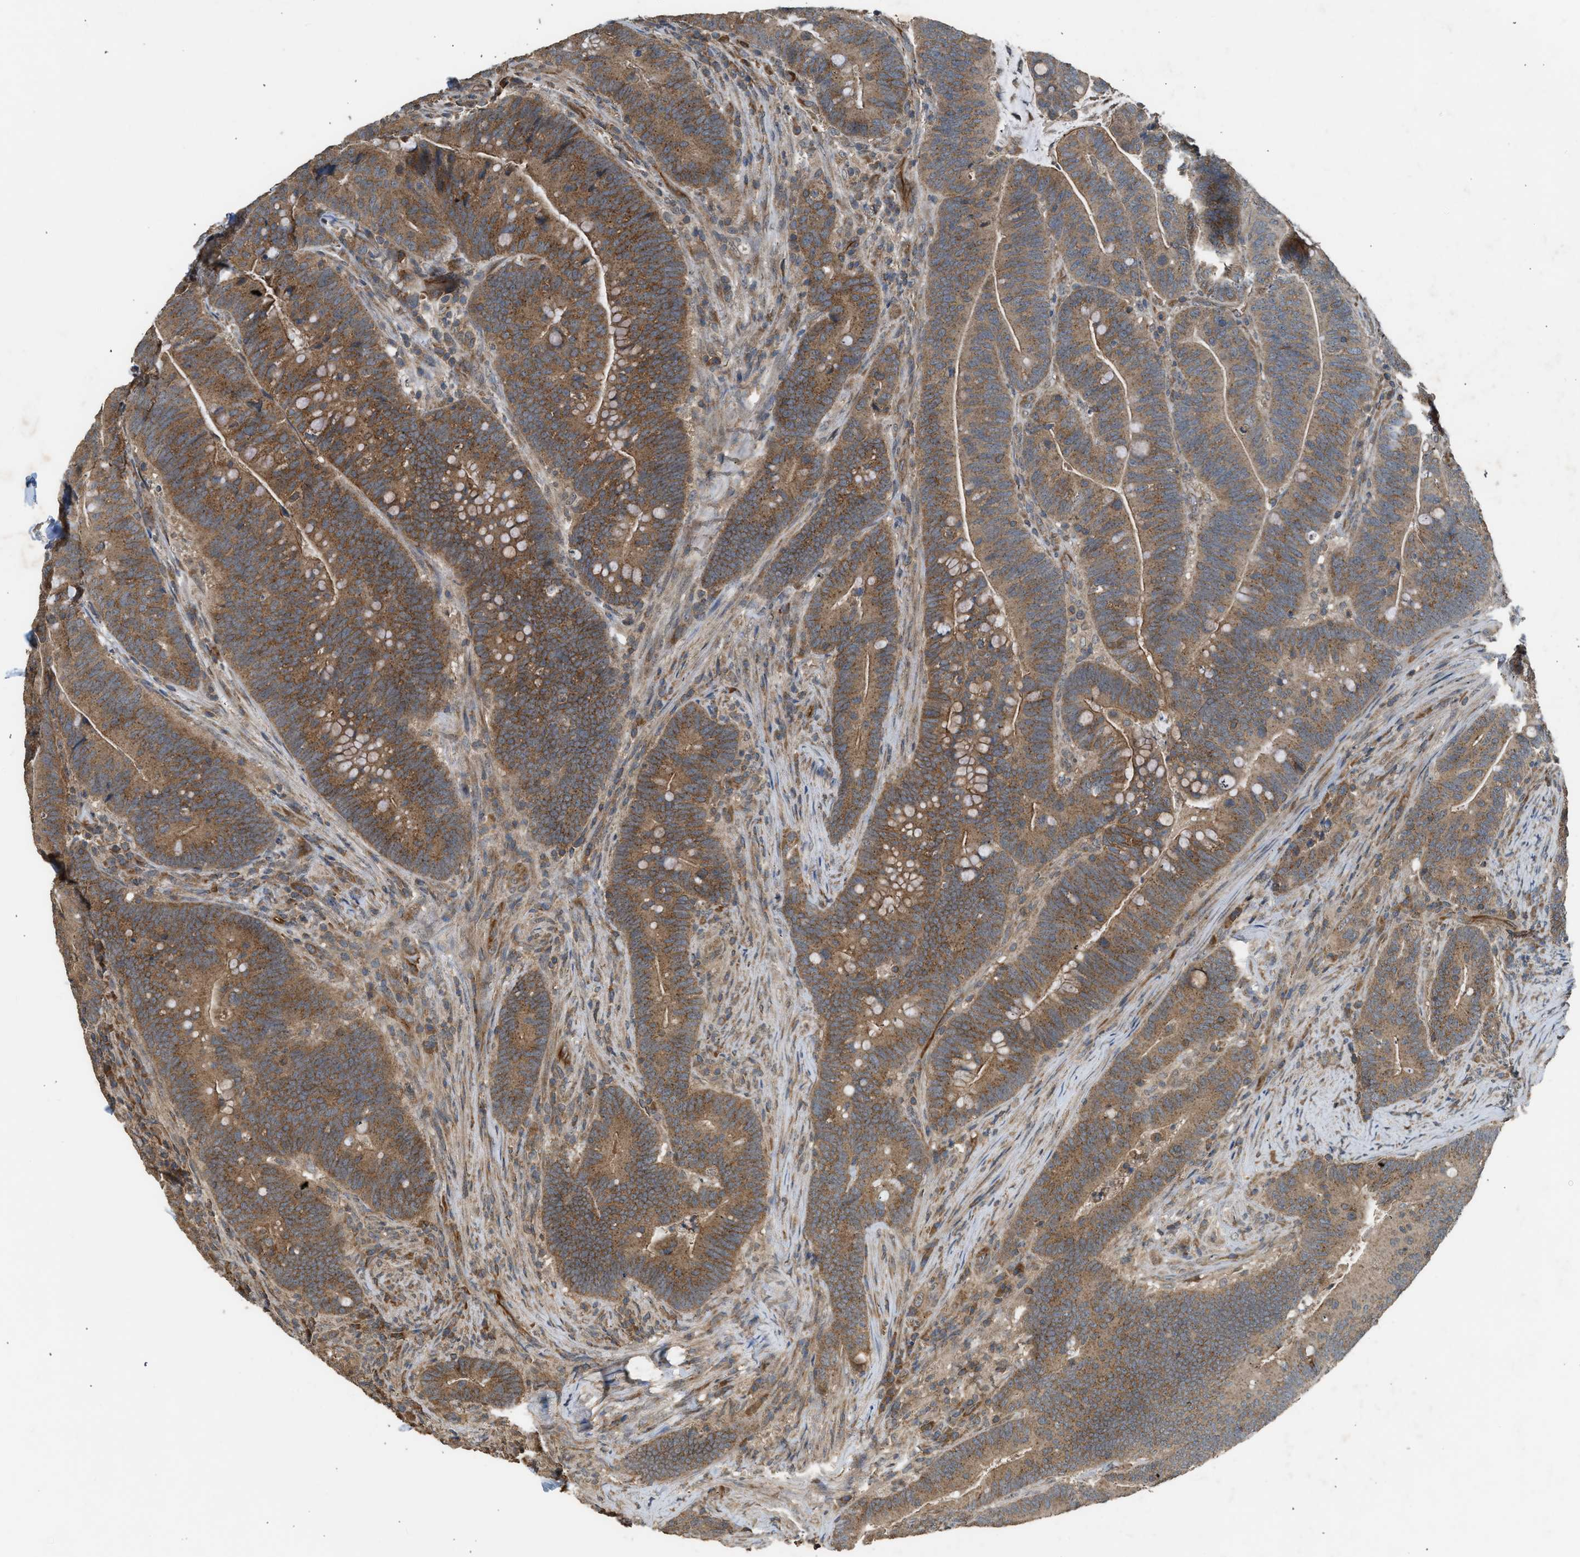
{"staining": {"intensity": "moderate", "quantity": ">75%", "location": "cytoplasmic/membranous"}, "tissue": "colorectal cancer", "cell_type": "Tumor cells", "image_type": "cancer", "snomed": [{"axis": "morphology", "description": "Normal tissue, NOS"}, {"axis": "morphology", "description": "Adenocarcinoma, NOS"}, {"axis": "topography", "description": "Colon"}], "caption": "The image reveals a brown stain indicating the presence of a protein in the cytoplasmic/membranous of tumor cells in colorectal adenocarcinoma.", "gene": "HIP1R", "patient": {"sex": "female", "age": 66}}